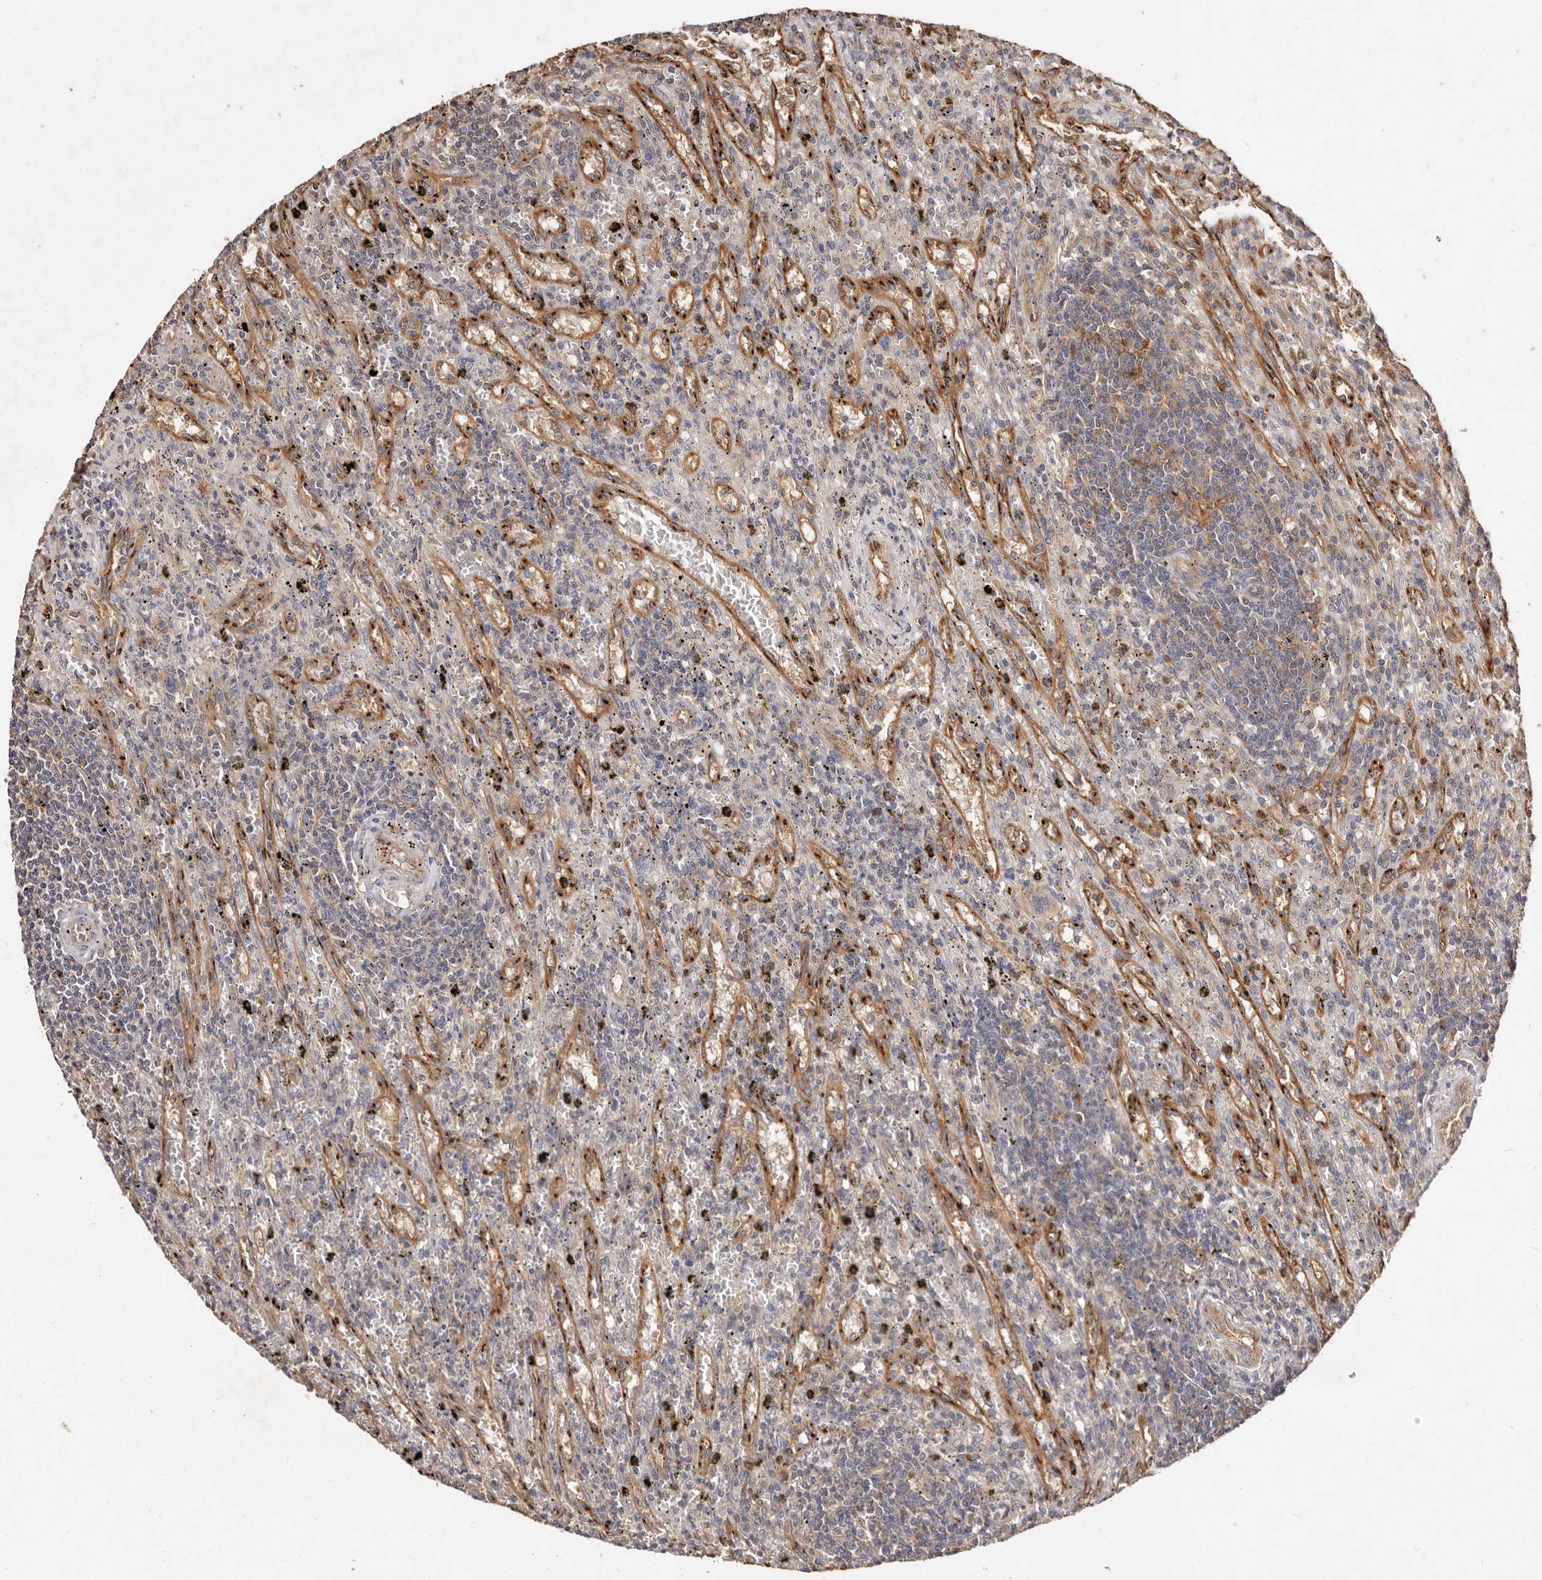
{"staining": {"intensity": "negative", "quantity": "none", "location": "none"}, "tissue": "lymphoma", "cell_type": "Tumor cells", "image_type": "cancer", "snomed": [{"axis": "morphology", "description": "Malignant lymphoma, non-Hodgkin's type, Low grade"}, {"axis": "topography", "description": "Spleen"}], "caption": "Immunohistochemistry photomicrograph of neoplastic tissue: lymphoma stained with DAB displays no significant protein staining in tumor cells.", "gene": "CCL14", "patient": {"sex": "male", "age": 76}}